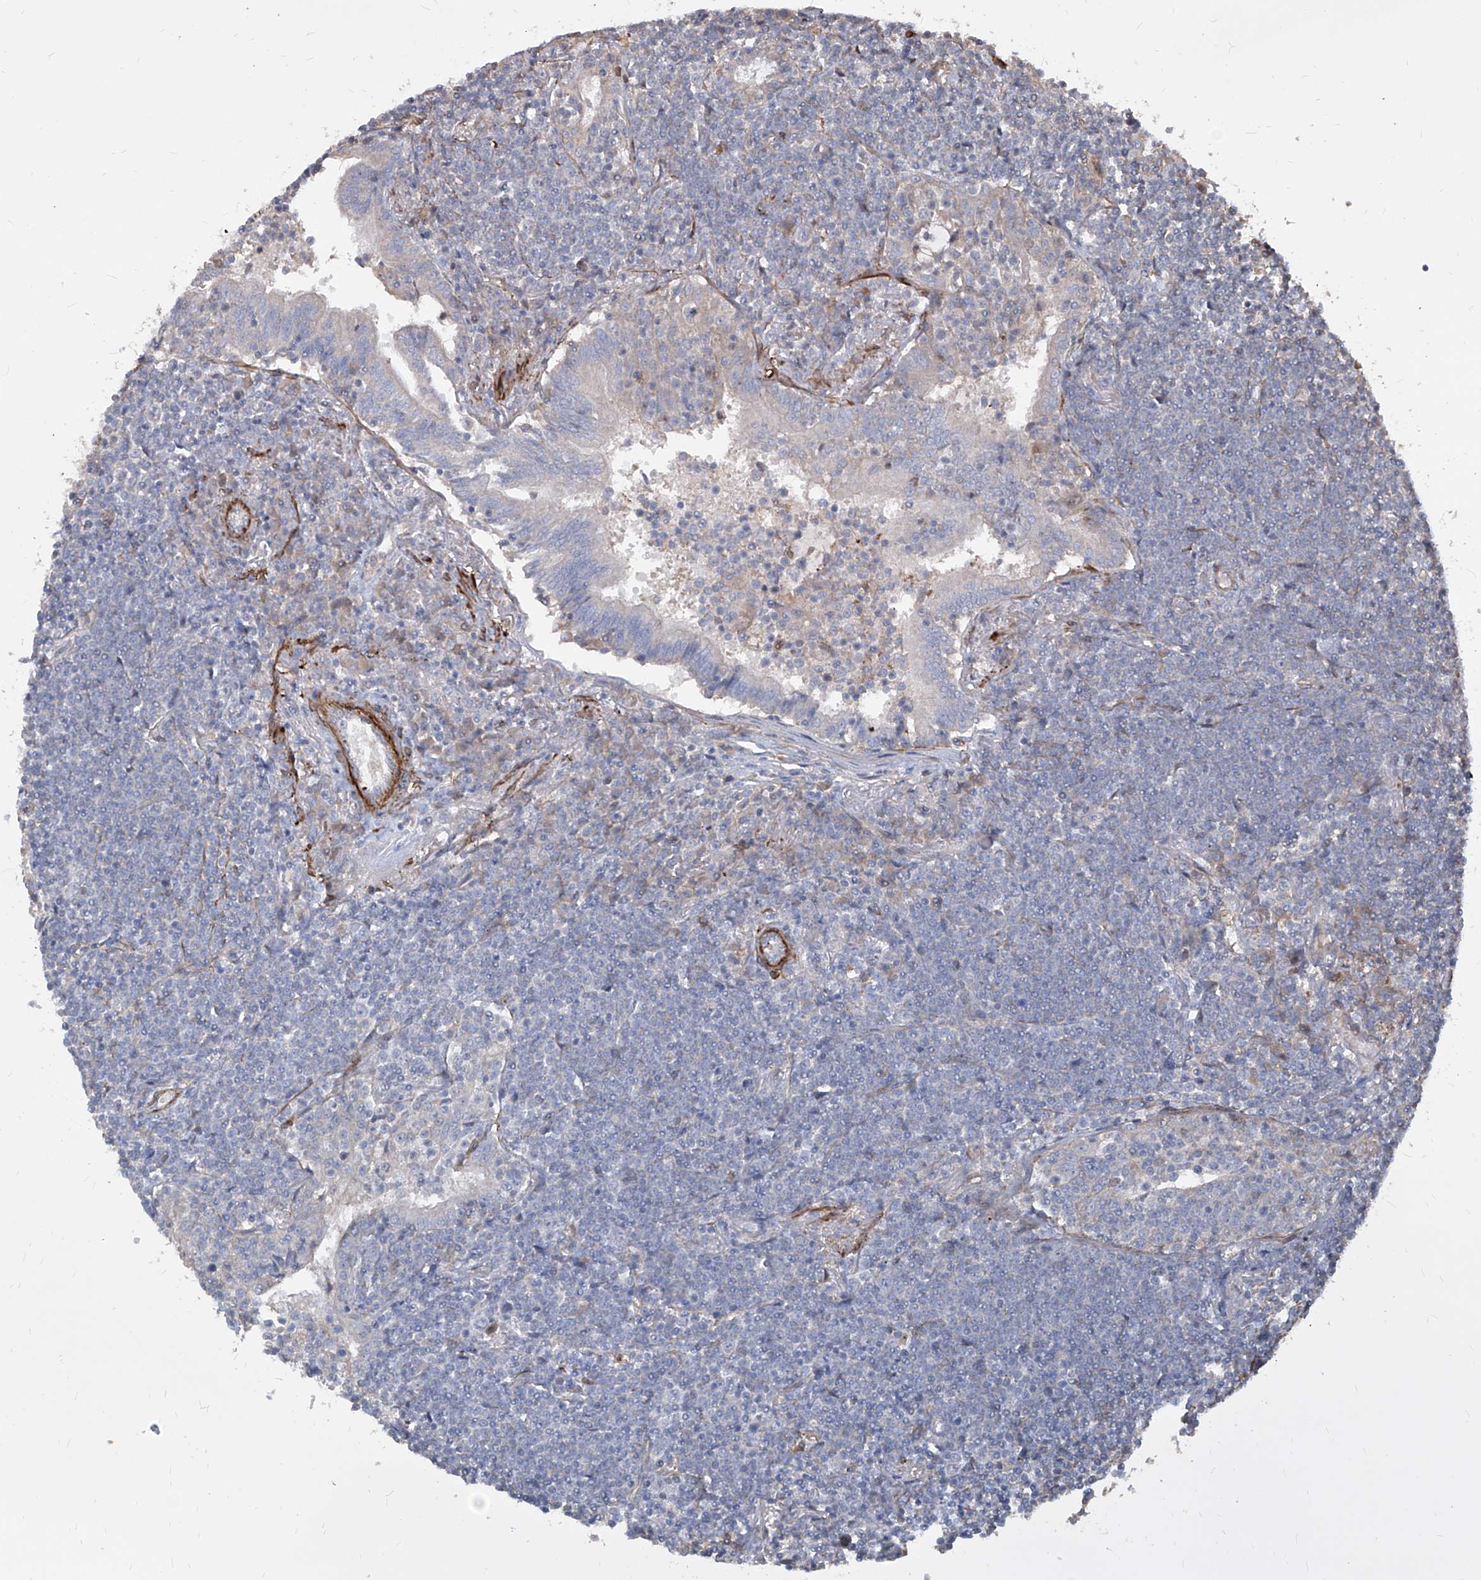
{"staining": {"intensity": "negative", "quantity": "none", "location": "none"}, "tissue": "lymphoma", "cell_type": "Tumor cells", "image_type": "cancer", "snomed": [{"axis": "morphology", "description": "Malignant lymphoma, non-Hodgkin's type, Low grade"}, {"axis": "topography", "description": "Lung"}], "caption": "The IHC image has no significant positivity in tumor cells of low-grade malignant lymphoma, non-Hodgkin's type tissue. (Stains: DAB IHC with hematoxylin counter stain, Microscopy: brightfield microscopy at high magnification).", "gene": "FAM83B", "patient": {"sex": "female", "age": 71}}